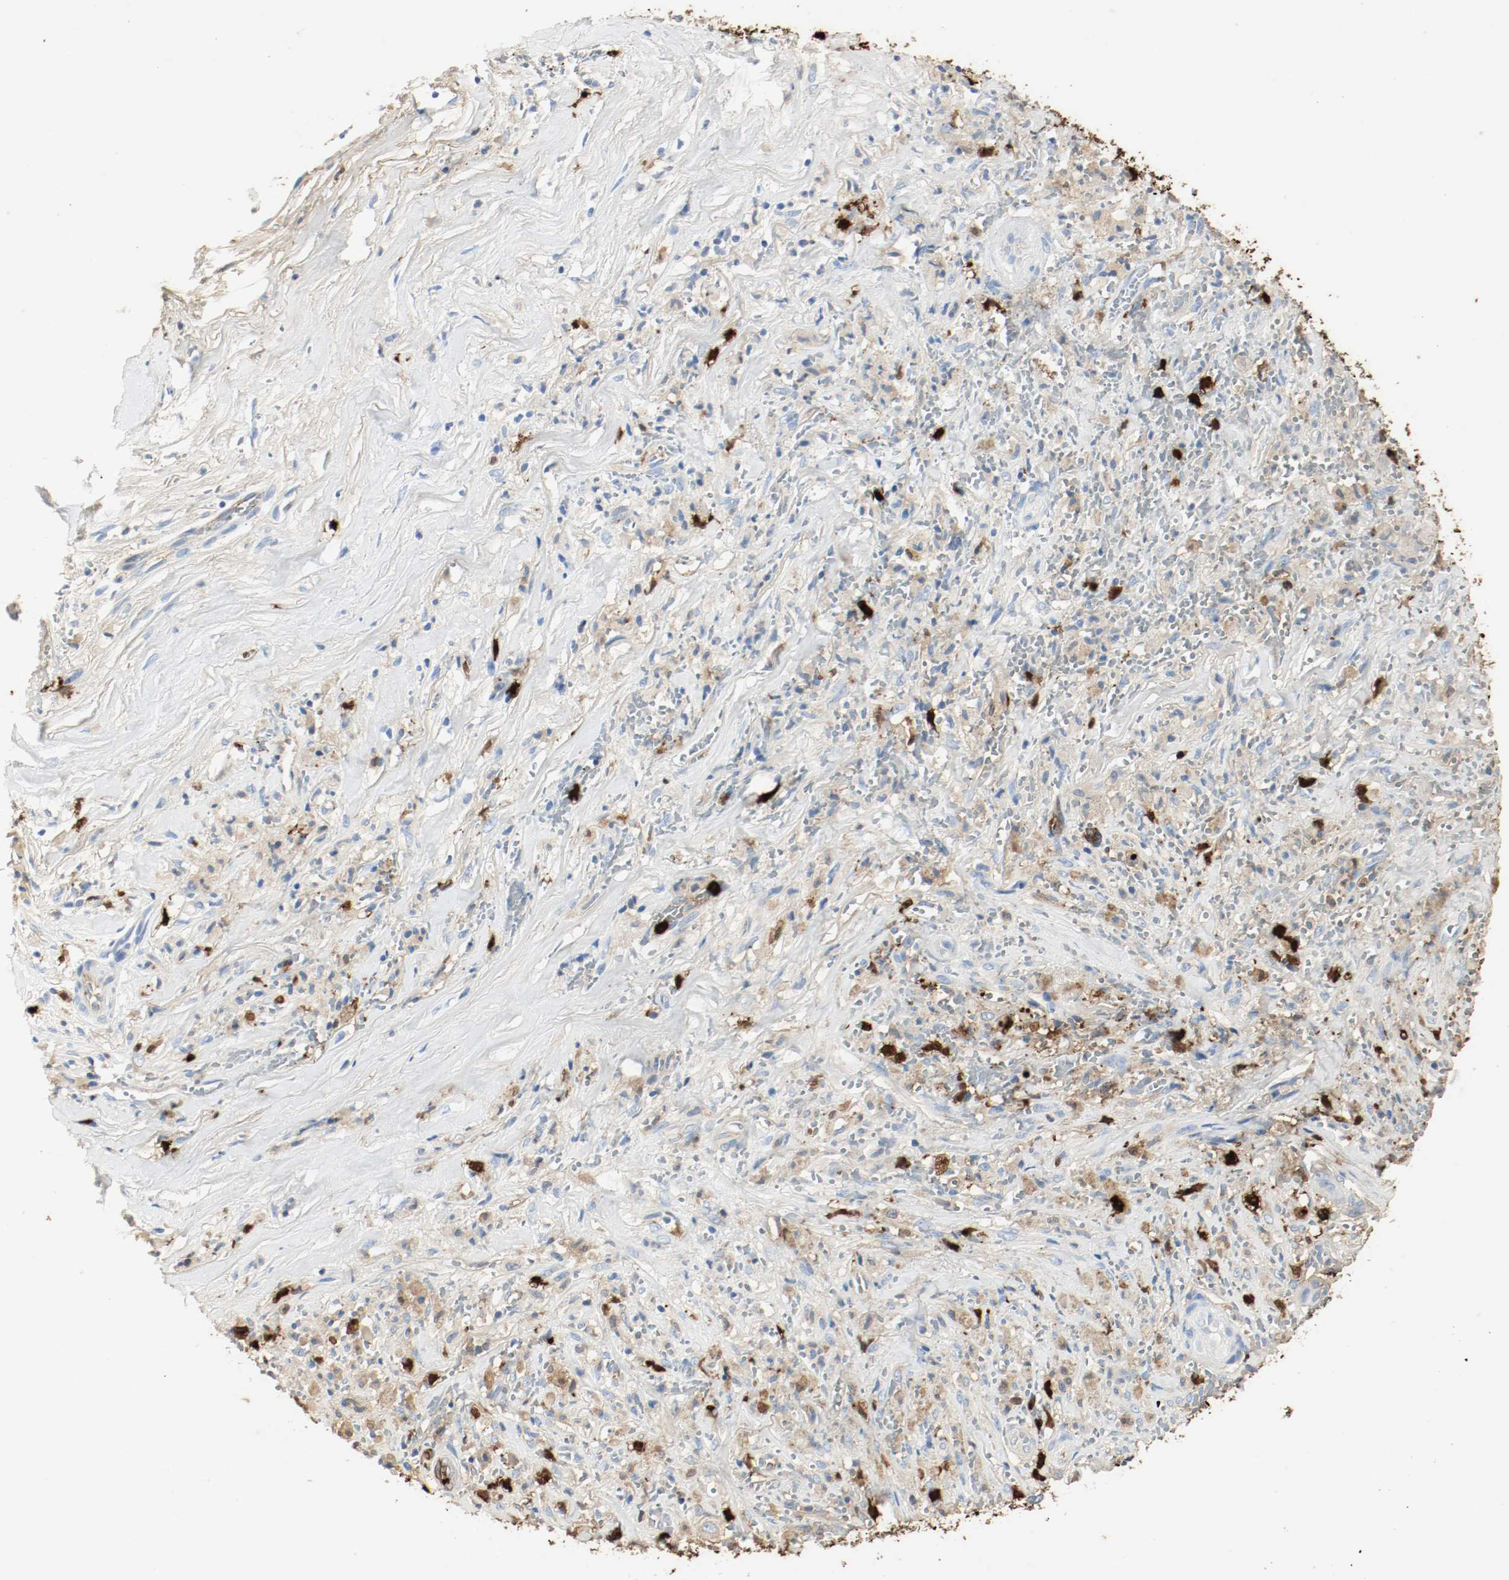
{"staining": {"intensity": "weak", "quantity": "25%-75%", "location": "cytoplasmic/membranous"}, "tissue": "liver cancer", "cell_type": "Tumor cells", "image_type": "cancer", "snomed": [{"axis": "morphology", "description": "Cholangiocarcinoma"}, {"axis": "topography", "description": "Liver"}], "caption": "A high-resolution photomicrograph shows immunohistochemistry staining of cholangiocarcinoma (liver), which reveals weak cytoplasmic/membranous positivity in approximately 25%-75% of tumor cells. The protein is stained brown, and the nuclei are stained in blue (DAB (3,3'-diaminobenzidine) IHC with brightfield microscopy, high magnification).", "gene": "S100A9", "patient": {"sex": "female", "age": 70}}